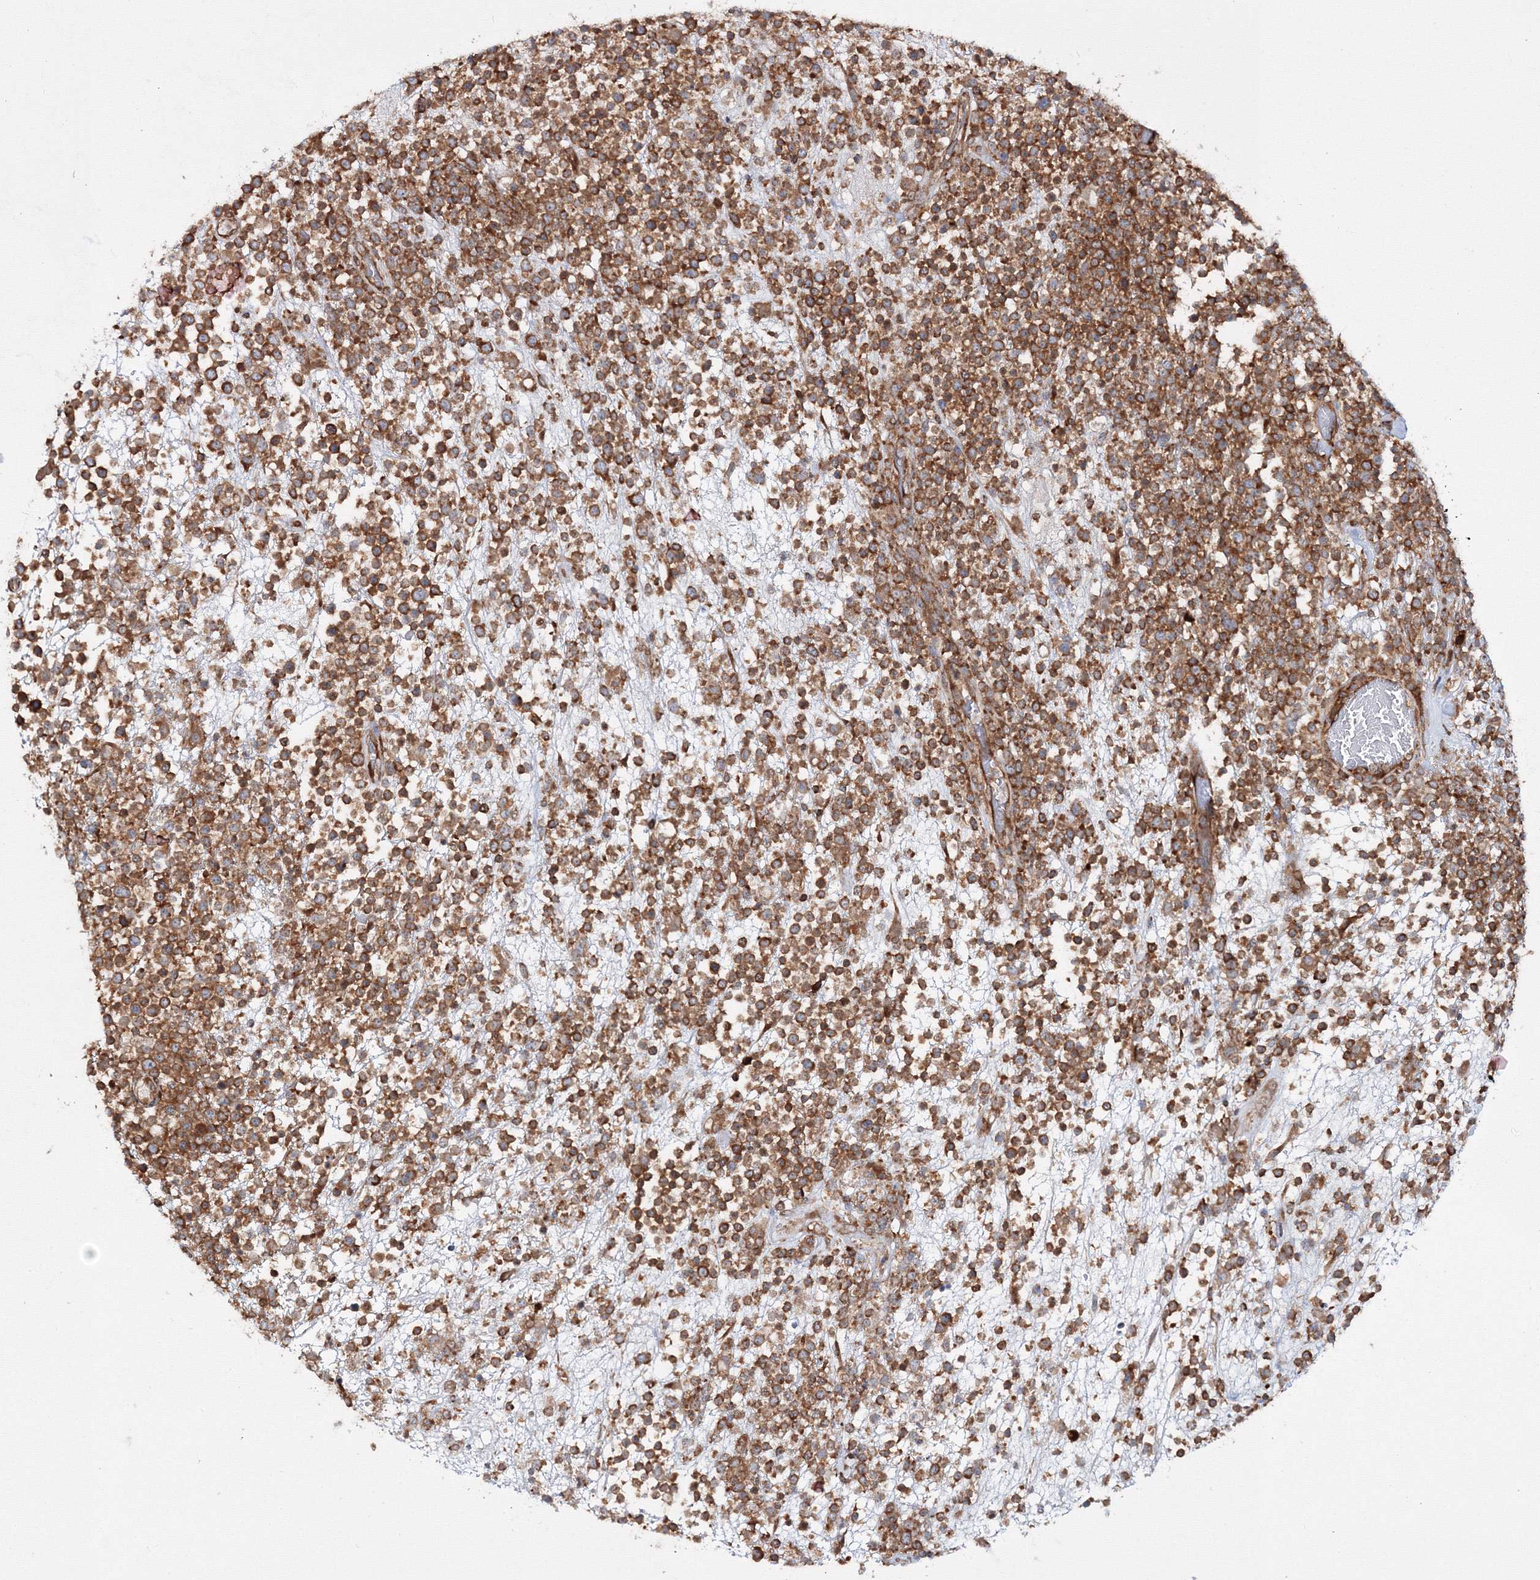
{"staining": {"intensity": "strong", "quantity": ">75%", "location": "cytoplasmic/membranous"}, "tissue": "lymphoma", "cell_type": "Tumor cells", "image_type": "cancer", "snomed": [{"axis": "morphology", "description": "Malignant lymphoma, non-Hodgkin's type, High grade"}, {"axis": "topography", "description": "Colon"}], "caption": "IHC of lymphoma displays high levels of strong cytoplasmic/membranous staining in about >75% of tumor cells. (Stains: DAB in brown, nuclei in blue, Microscopy: brightfield microscopy at high magnification).", "gene": "HARS1", "patient": {"sex": "female", "age": 53}}